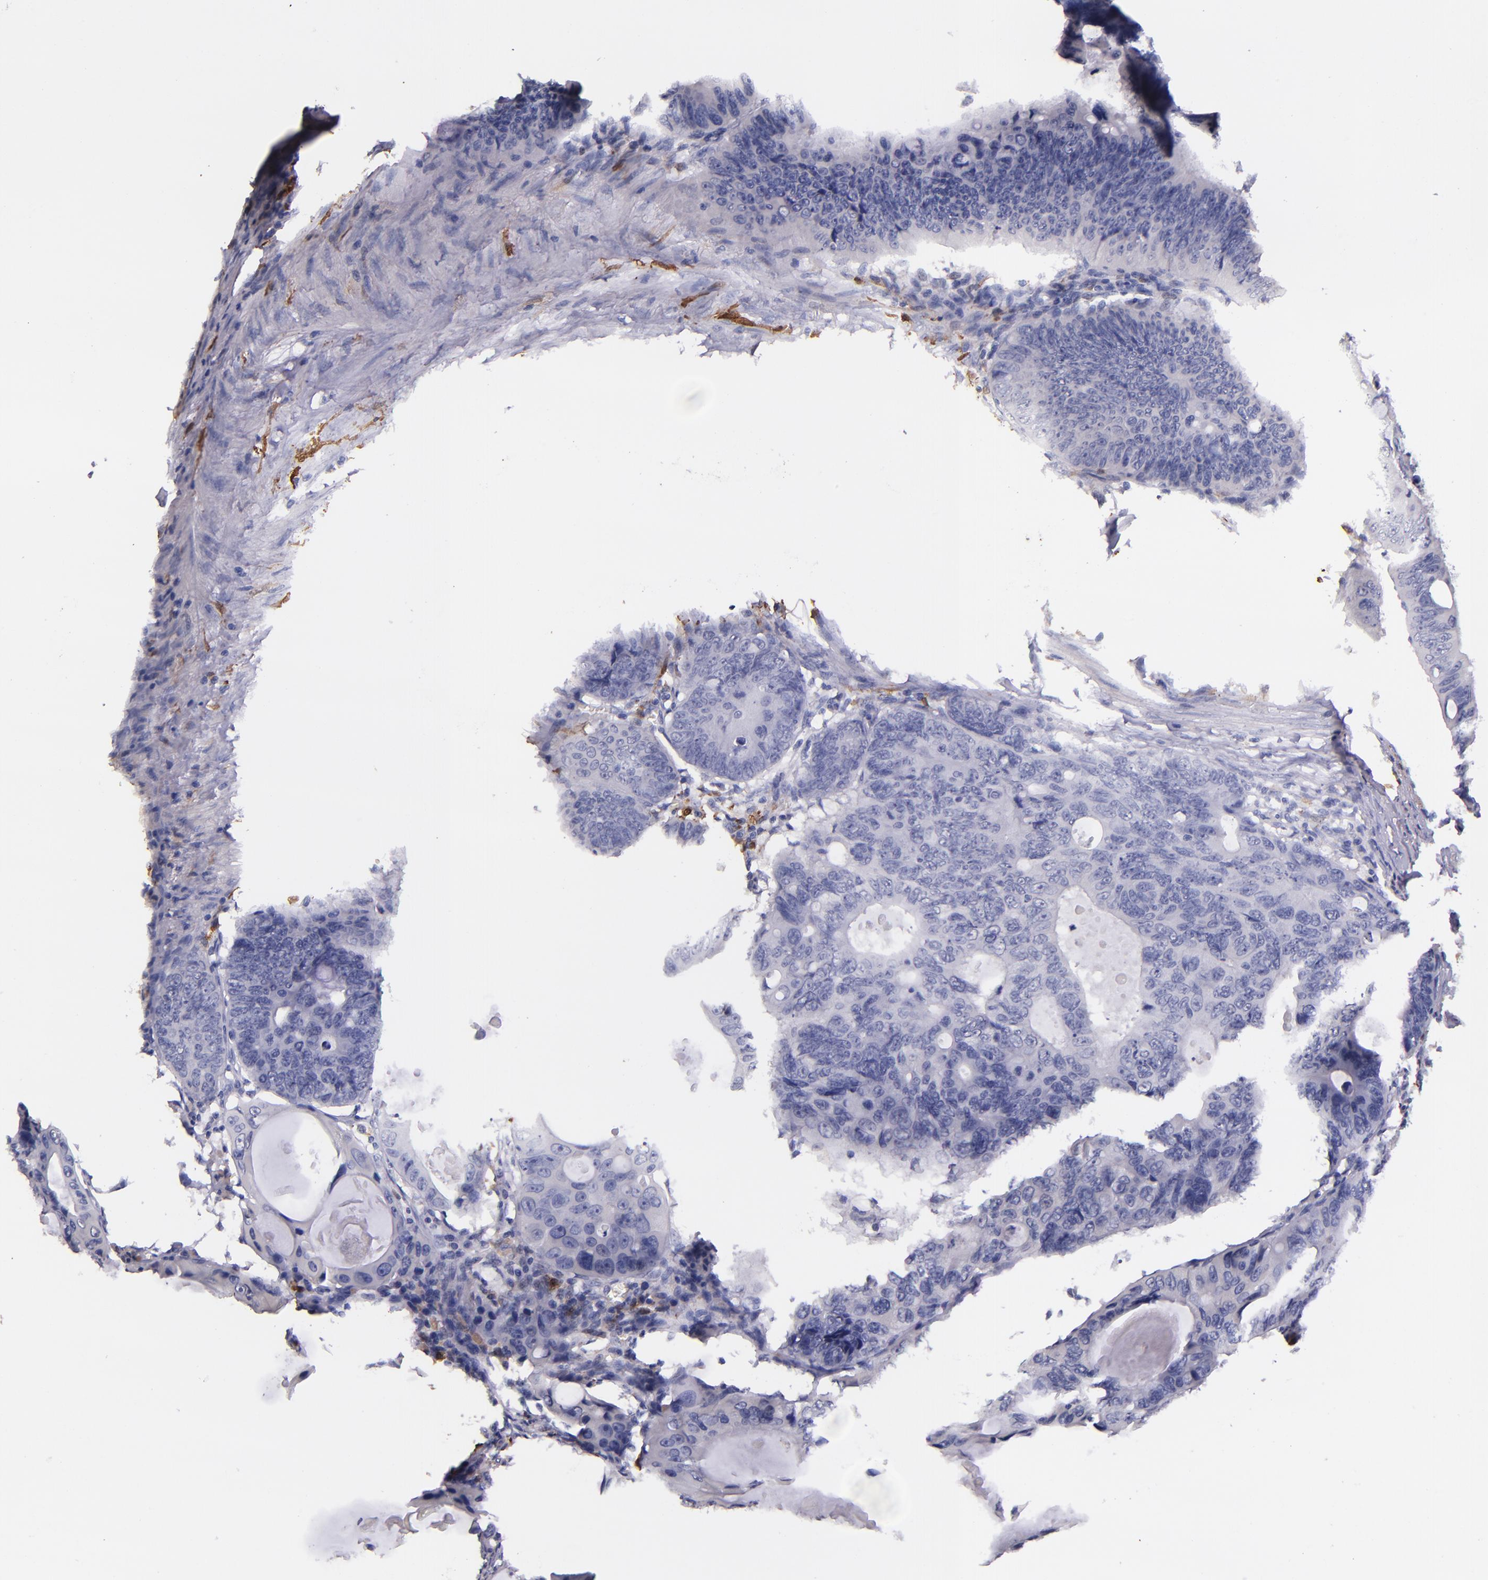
{"staining": {"intensity": "negative", "quantity": "none", "location": "none"}, "tissue": "colorectal cancer", "cell_type": "Tumor cells", "image_type": "cancer", "snomed": [{"axis": "morphology", "description": "Adenocarcinoma, NOS"}, {"axis": "topography", "description": "Colon"}], "caption": "Micrograph shows no significant protein expression in tumor cells of colorectal adenocarcinoma.", "gene": "F13A1", "patient": {"sex": "female", "age": 55}}